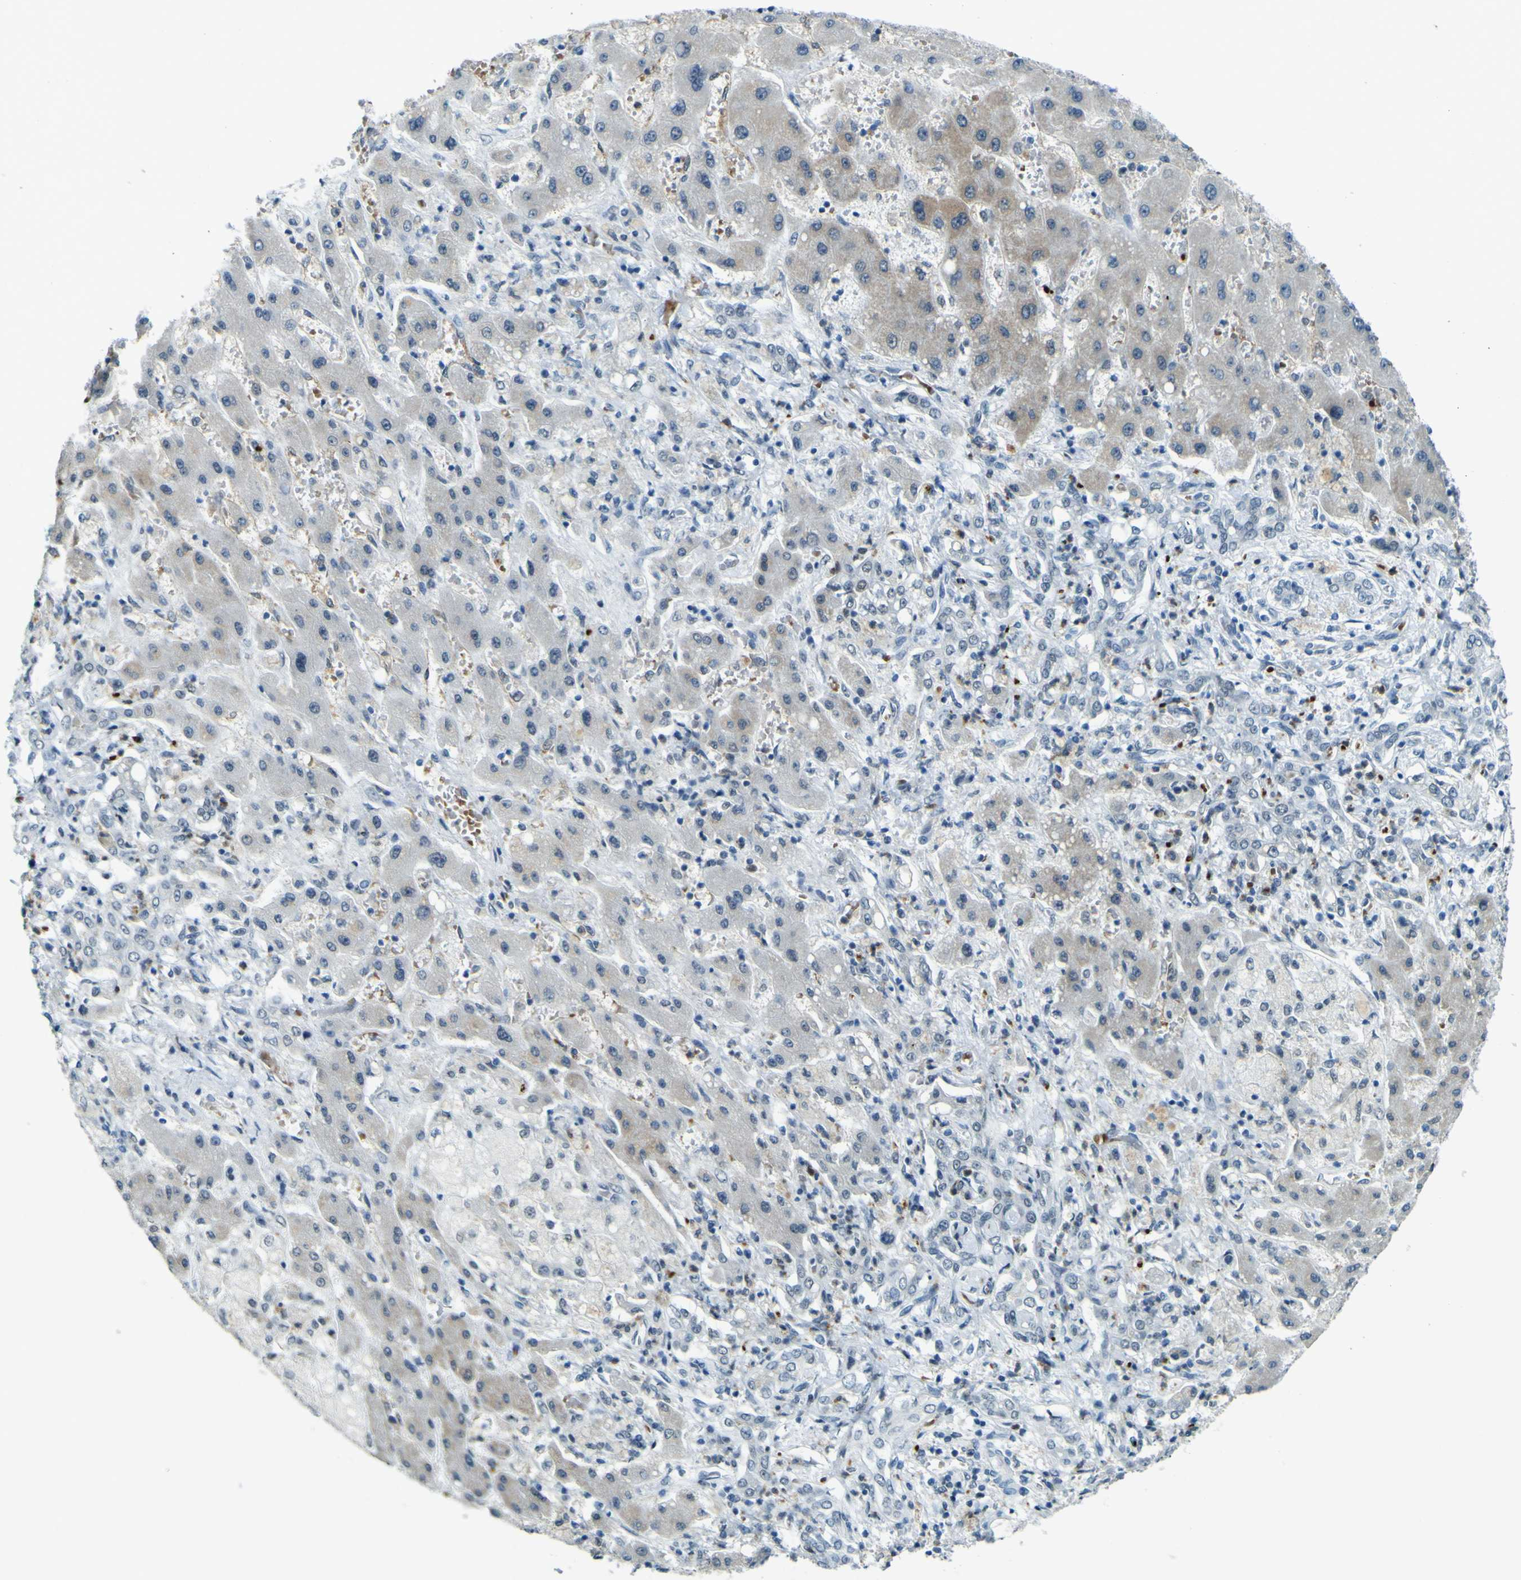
{"staining": {"intensity": "negative", "quantity": "none", "location": "none"}, "tissue": "liver cancer", "cell_type": "Tumor cells", "image_type": "cancer", "snomed": [{"axis": "morphology", "description": "Cholangiocarcinoma"}, {"axis": "topography", "description": "Liver"}], "caption": "This micrograph is of cholangiocarcinoma (liver) stained with immunohistochemistry (IHC) to label a protein in brown with the nuclei are counter-stained blue. There is no positivity in tumor cells.", "gene": "CEBPG", "patient": {"sex": "male", "age": 50}}